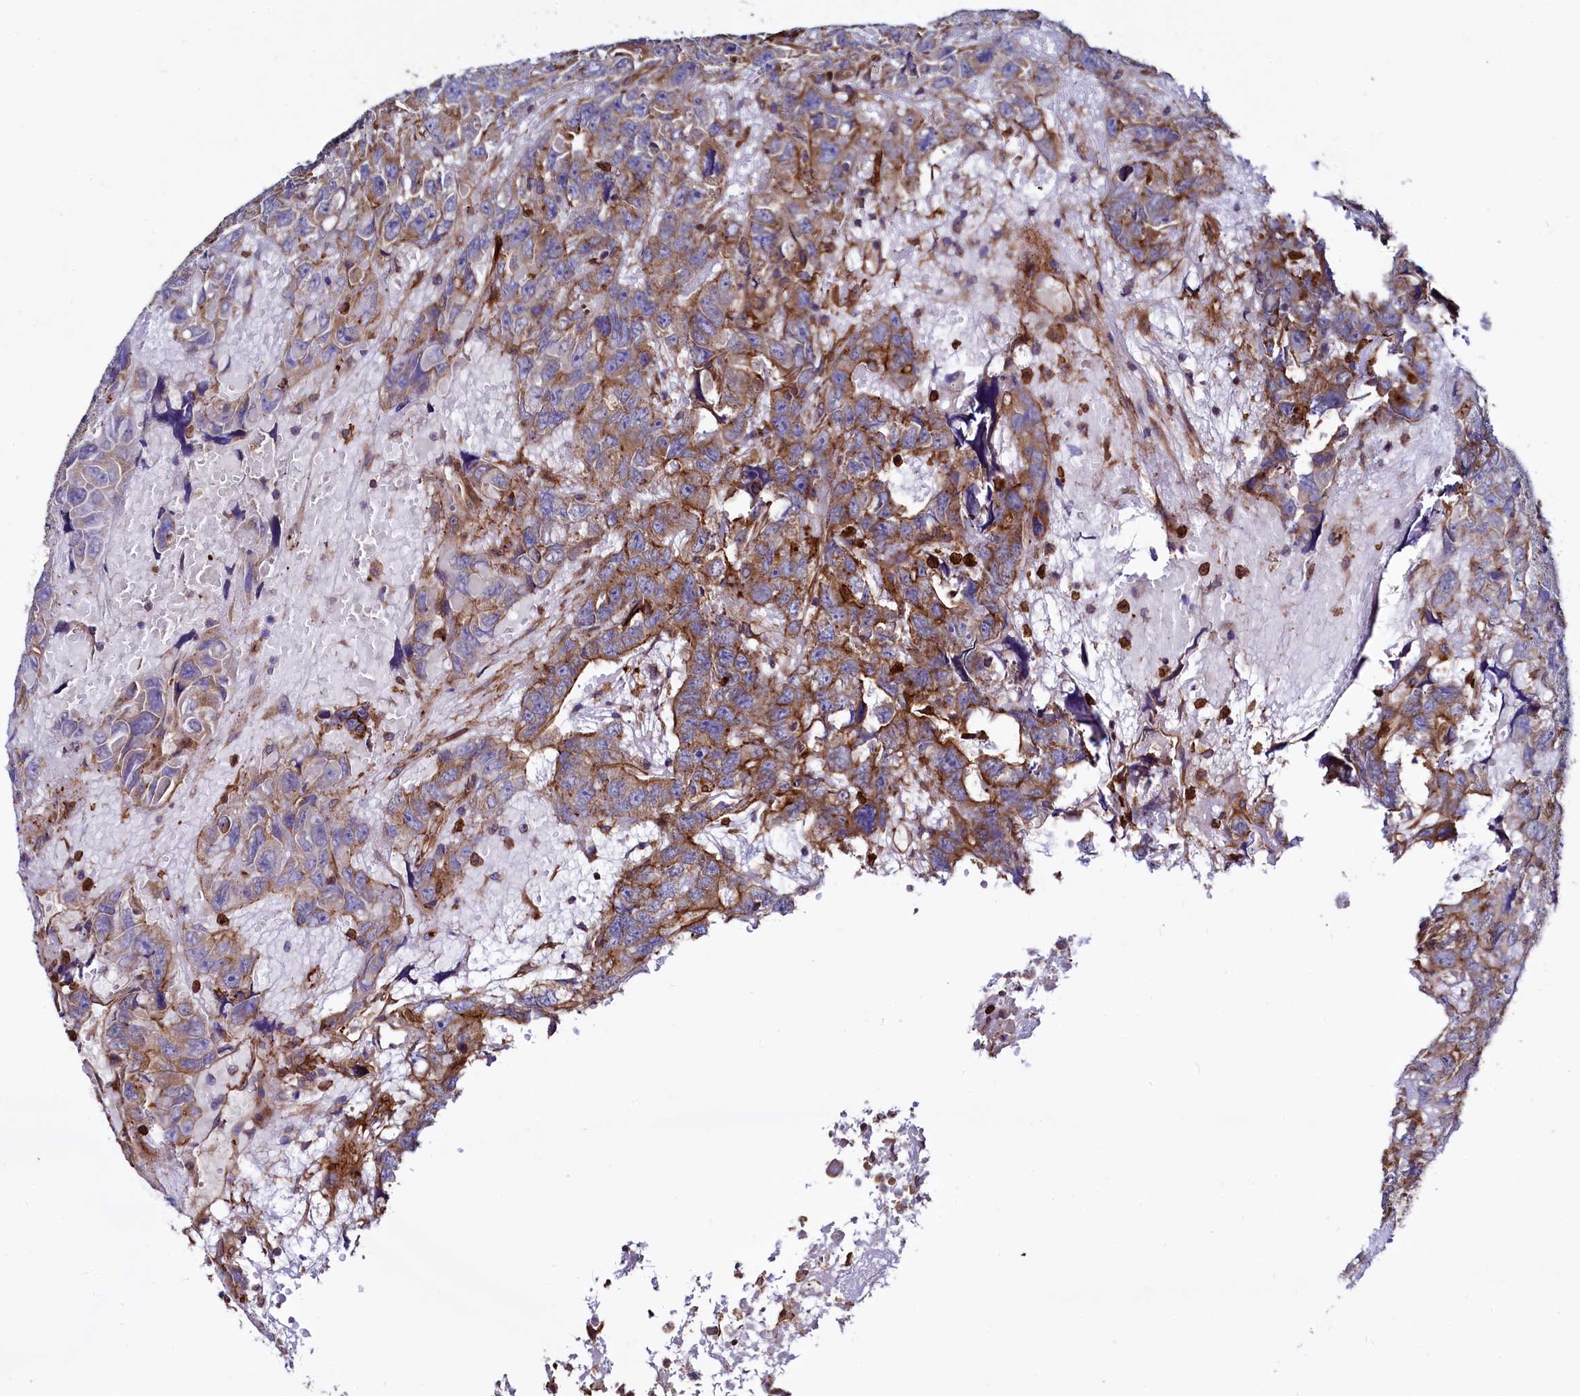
{"staining": {"intensity": "moderate", "quantity": "25%-75%", "location": "cytoplasmic/membranous"}, "tissue": "testis cancer", "cell_type": "Tumor cells", "image_type": "cancer", "snomed": [{"axis": "morphology", "description": "Carcinoma, Embryonal, NOS"}, {"axis": "topography", "description": "Testis"}], "caption": "The micrograph exhibits immunohistochemical staining of testis embryonal carcinoma. There is moderate cytoplasmic/membranous expression is seen in about 25%-75% of tumor cells.", "gene": "STAMBPL1", "patient": {"sex": "male", "age": 45}}